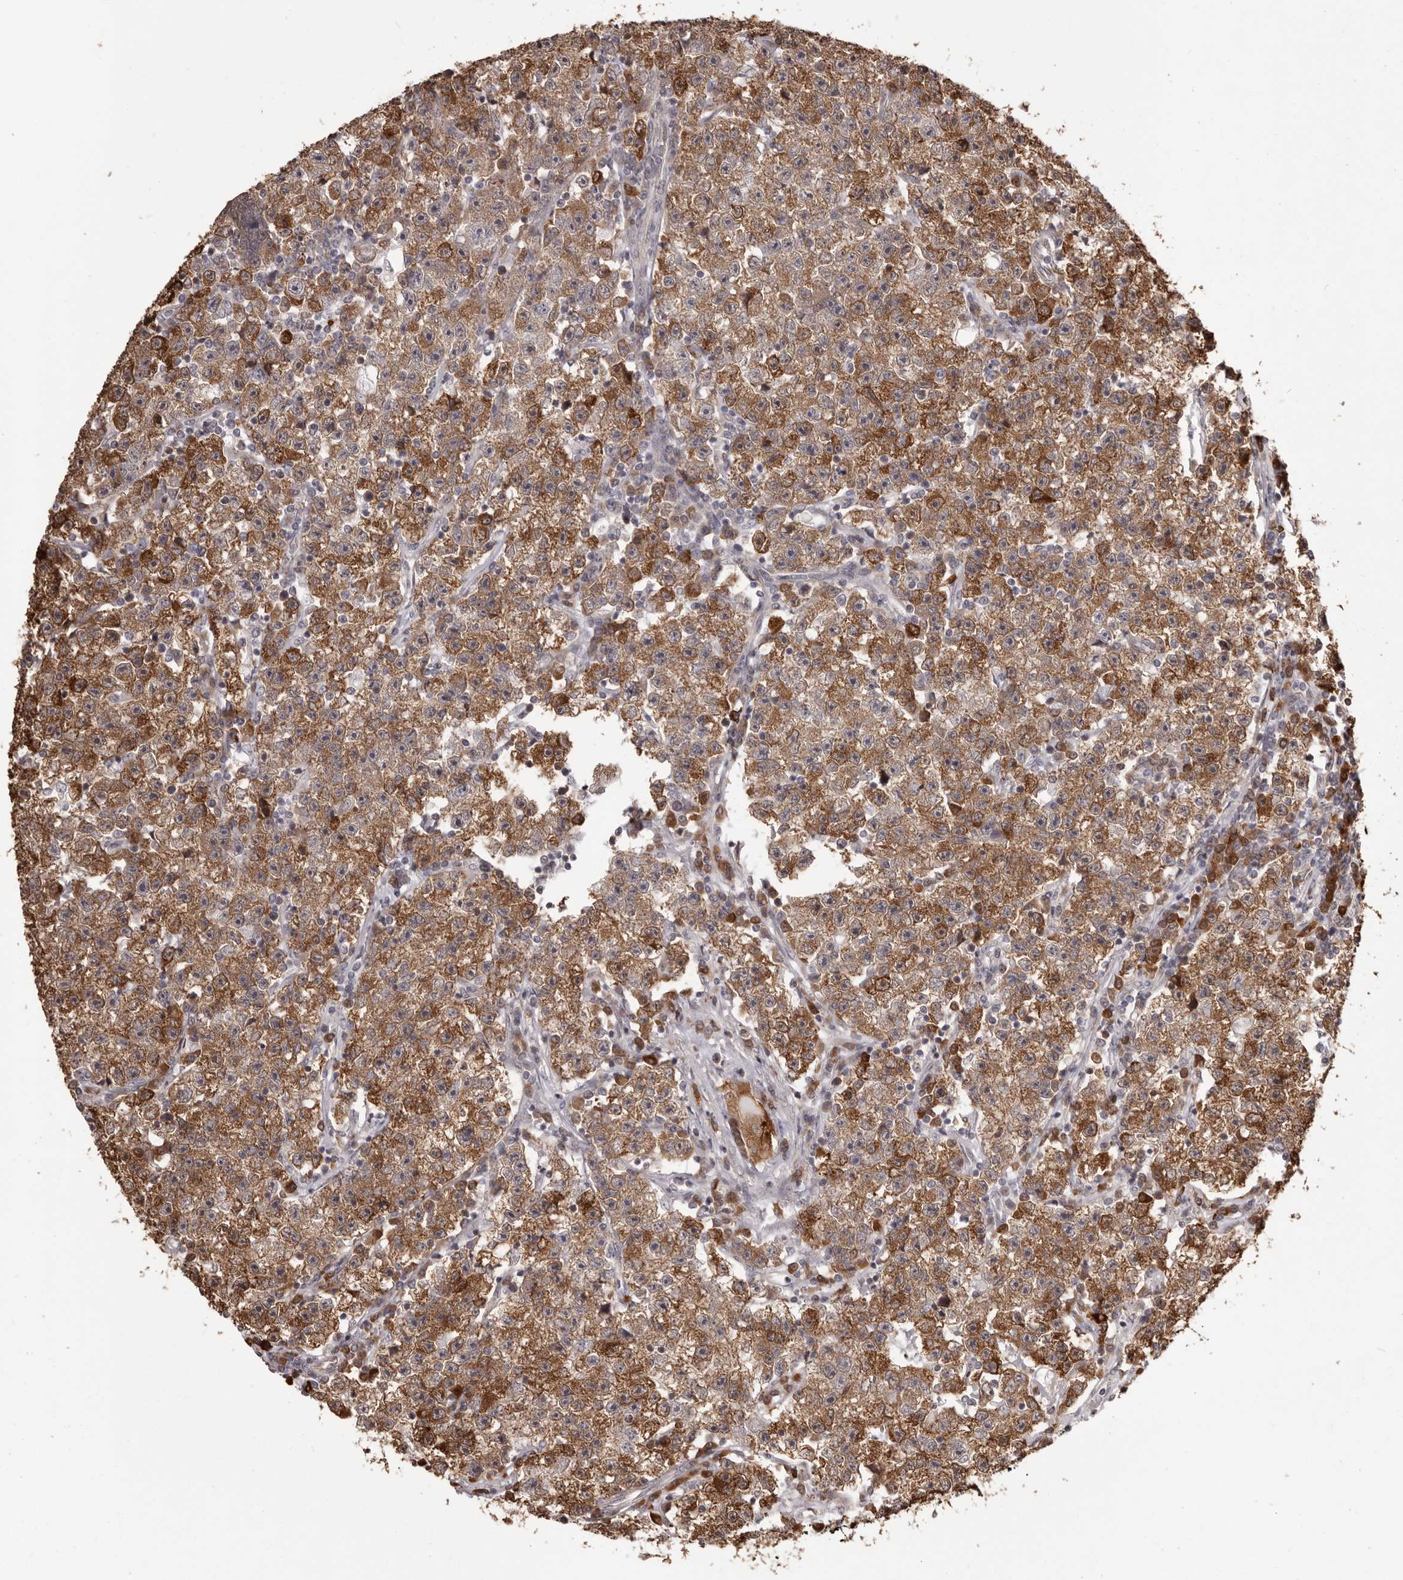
{"staining": {"intensity": "moderate", "quantity": ">75%", "location": "cytoplasmic/membranous"}, "tissue": "testis cancer", "cell_type": "Tumor cells", "image_type": "cancer", "snomed": [{"axis": "morphology", "description": "Seminoma, NOS"}, {"axis": "topography", "description": "Testis"}], "caption": "Immunohistochemical staining of human testis cancer (seminoma) demonstrates medium levels of moderate cytoplasmic/membranous positivity in about >75% of tumor cells. (DAB = brown stain, brightfield microscopy at high magnification).", "gene": "GFOD1", "patient": {"sex": "male", "age": 22}}